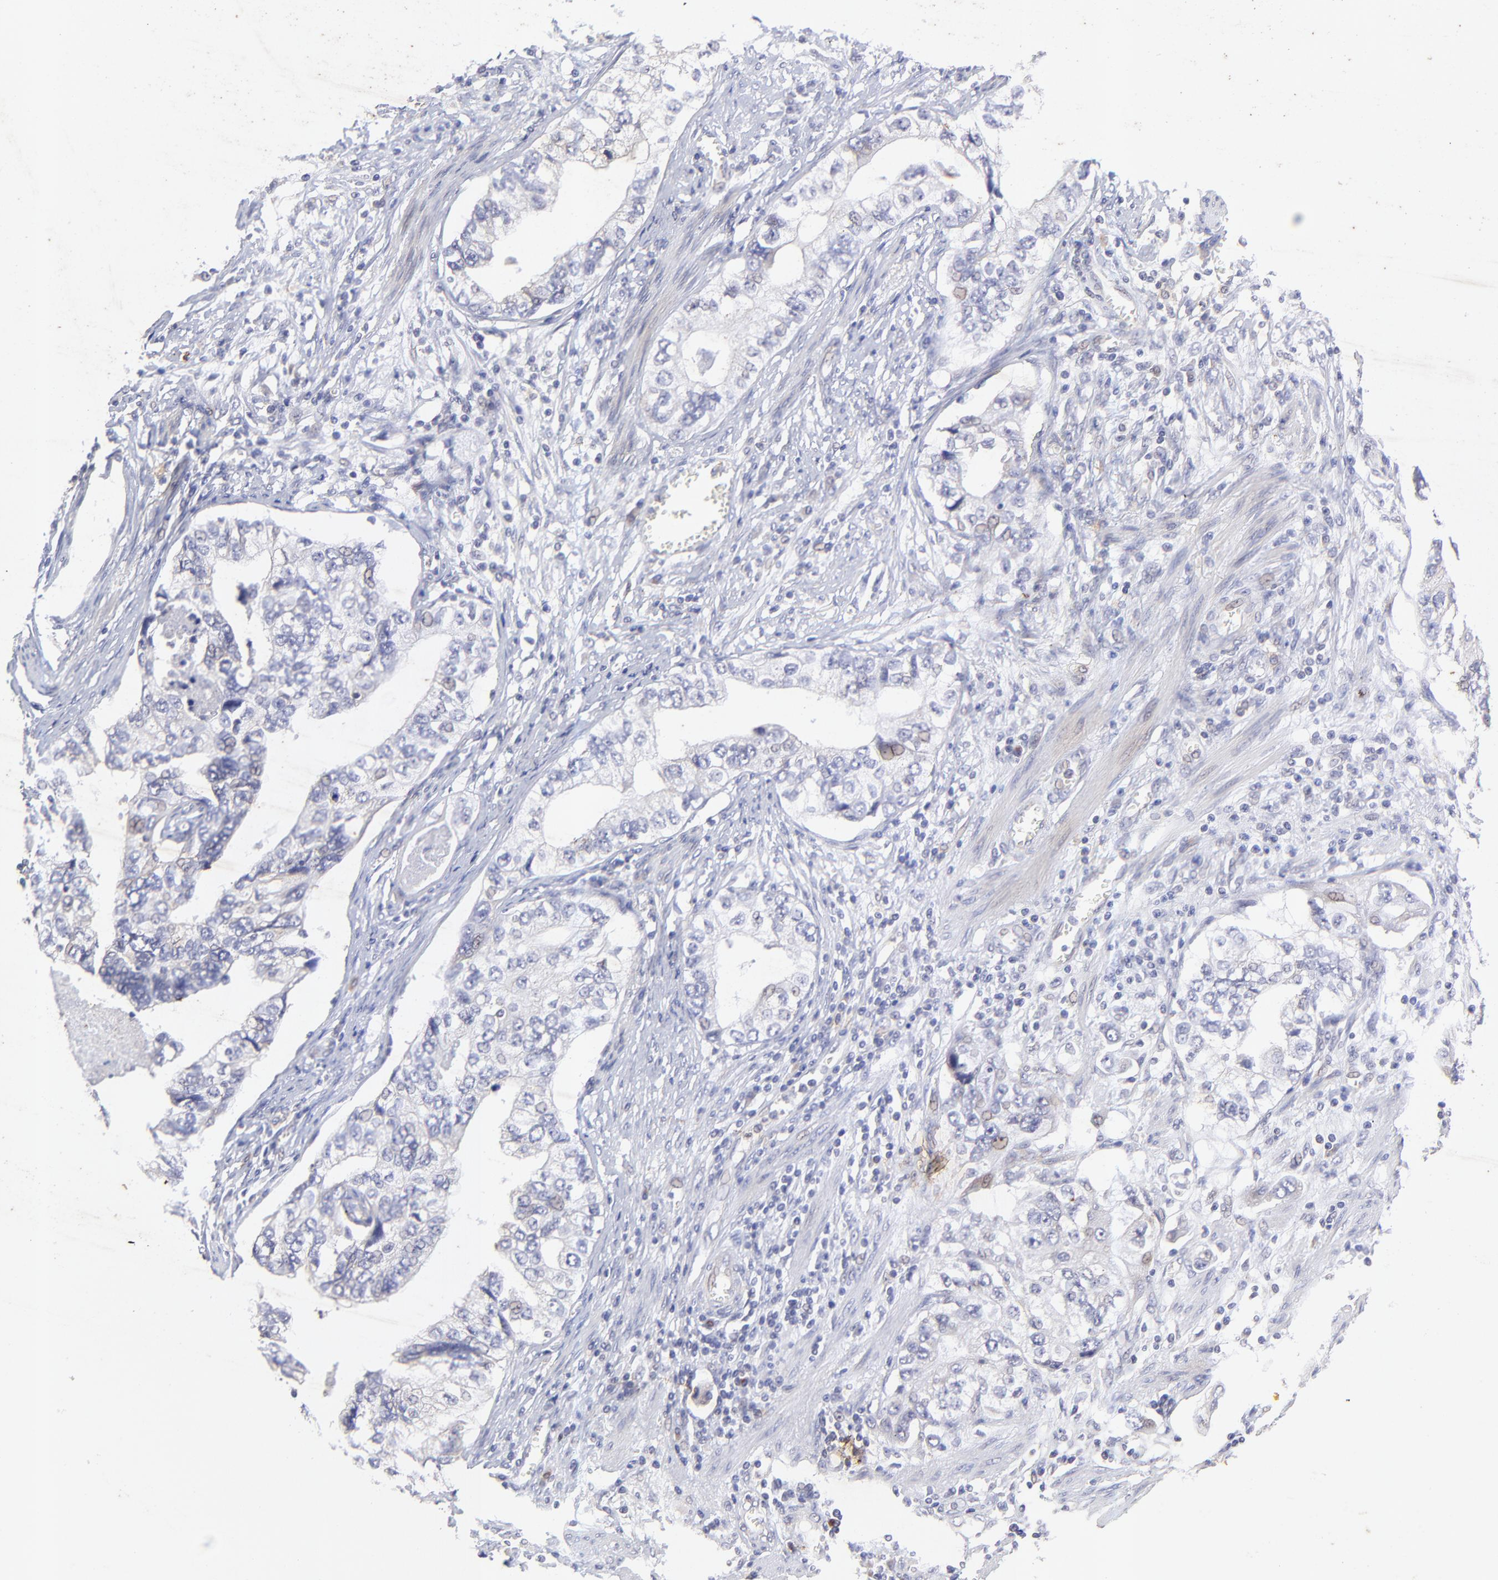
{"staining": {"intensity": "weak", "quantity": "<25%", "location": "cytoplasmic/membranous,nuclear"}, "tissue": "stomach cancer", "cell_type": "Tumor cells", "image_type": "cancer", "snomed": [{"axis": "morphology", "description": "Adenocarcinoma, NOS"}, {"axis": "topography", "description": "Pancreas"}, {"axis": "topography", "description": "Stomach, upper"}], "caption": "Photomicrograph shows no significant protein positivity in tumor cells of stomach adenocarcinoma.", "gene": "TNRC6B", "patient": {"sex": "male", "age": 77}}